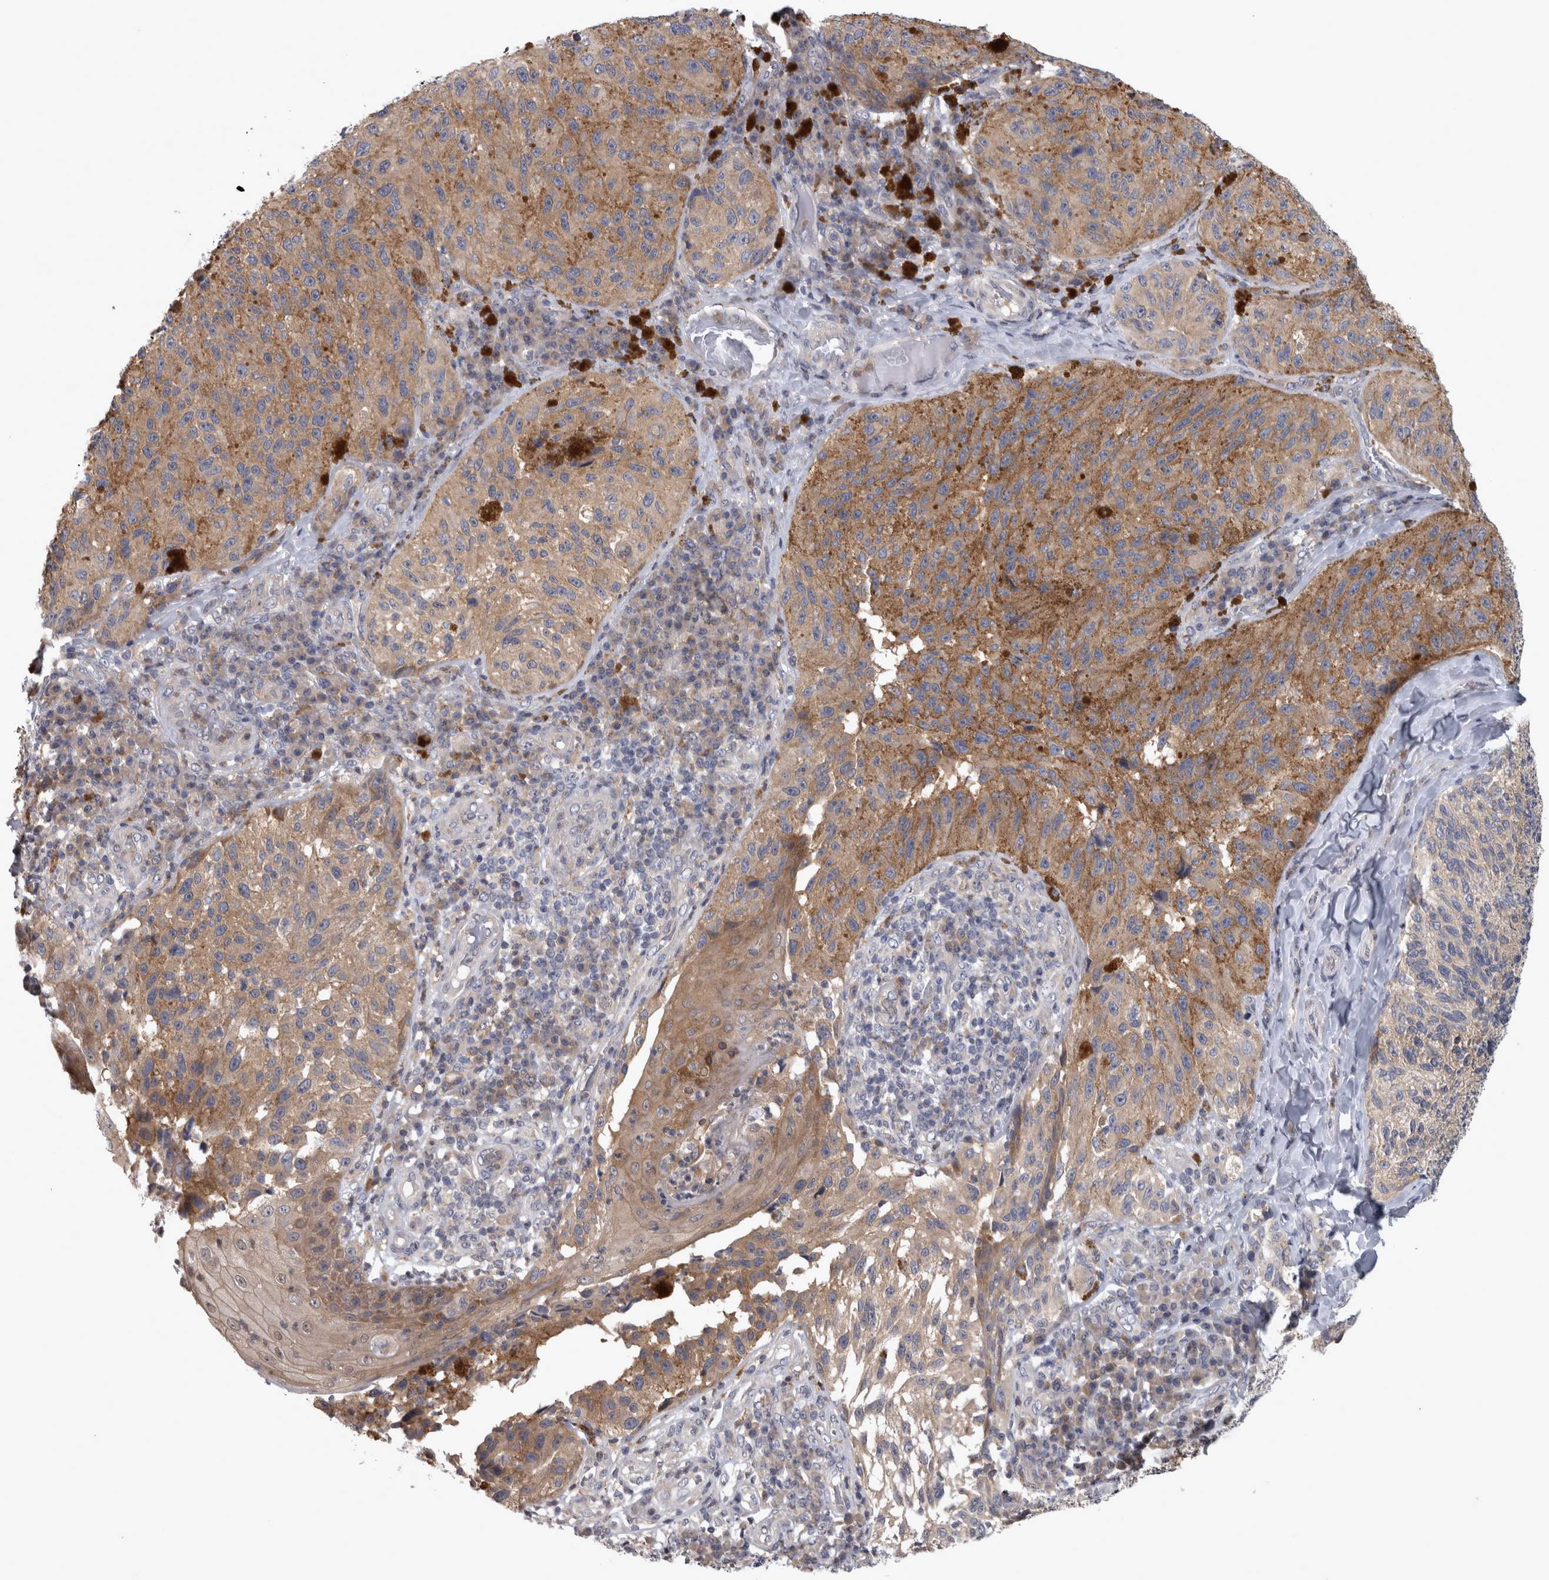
{"staining": {"intensity": "weak", "quantity": ">75%", "location": "cytoplasmic/membranous"}, "tissue": "melanoma", "cell_type": "Tumor cells", "image_type": "cancer", "snomed": [{"axis": "morphology", "description": "Malignant melanoma, NOS"}, {"axis": "topography", "description": "Skin"}], "caption": "DAB (3,3'-diaminobenzidine) immunohistochemical staining of human malignant melanoma exhibits weak cytoplasmic/membranous protein staining in about >75% of tumor cells.", "gene": "PRKCI", "patient": {"sex": "female", "age": 73}}